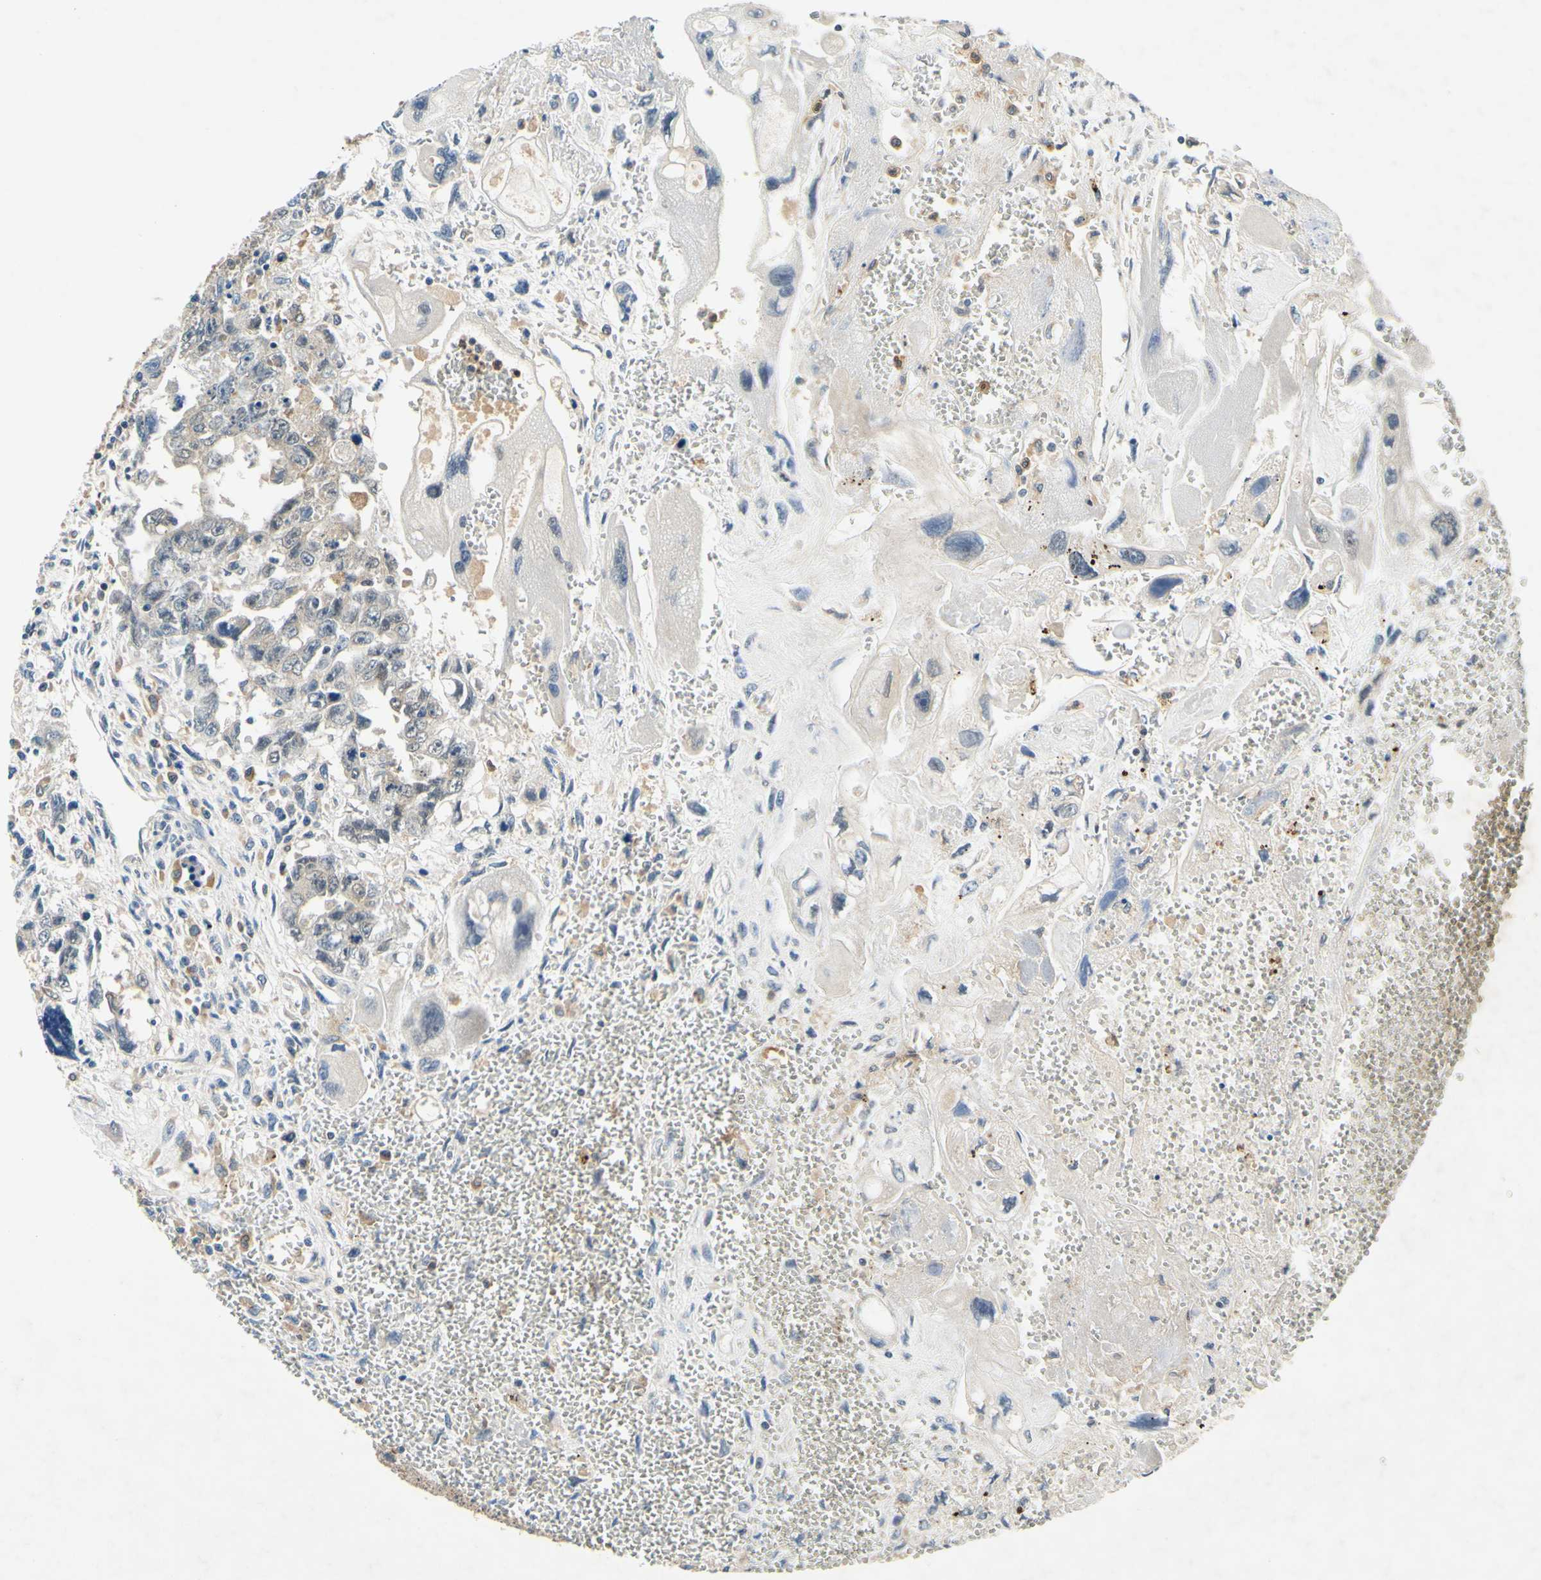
{"staining": {"intensity": "weak", "quantity": "25%-75%", "location": "cytoplasmic/membranous"}, "tissue": "testis cancer", "cell_type": "Tumor cells", "image_type": "cancer", "snomed": [{"axis": "morphology", "description": "Carcinoma, Embryonal, NOS"}, {"axis": "topography", "description": "Testis"}], "caption": "The photomicrograph exhibits staining of testis cancer (embryonal carcinoma), revealing weak cytoplasmic/membranous protein positivity (brown color) within tumor cells.", "gene": "PLA2G4A", "patient": {"sex": "male", "age": 28}}